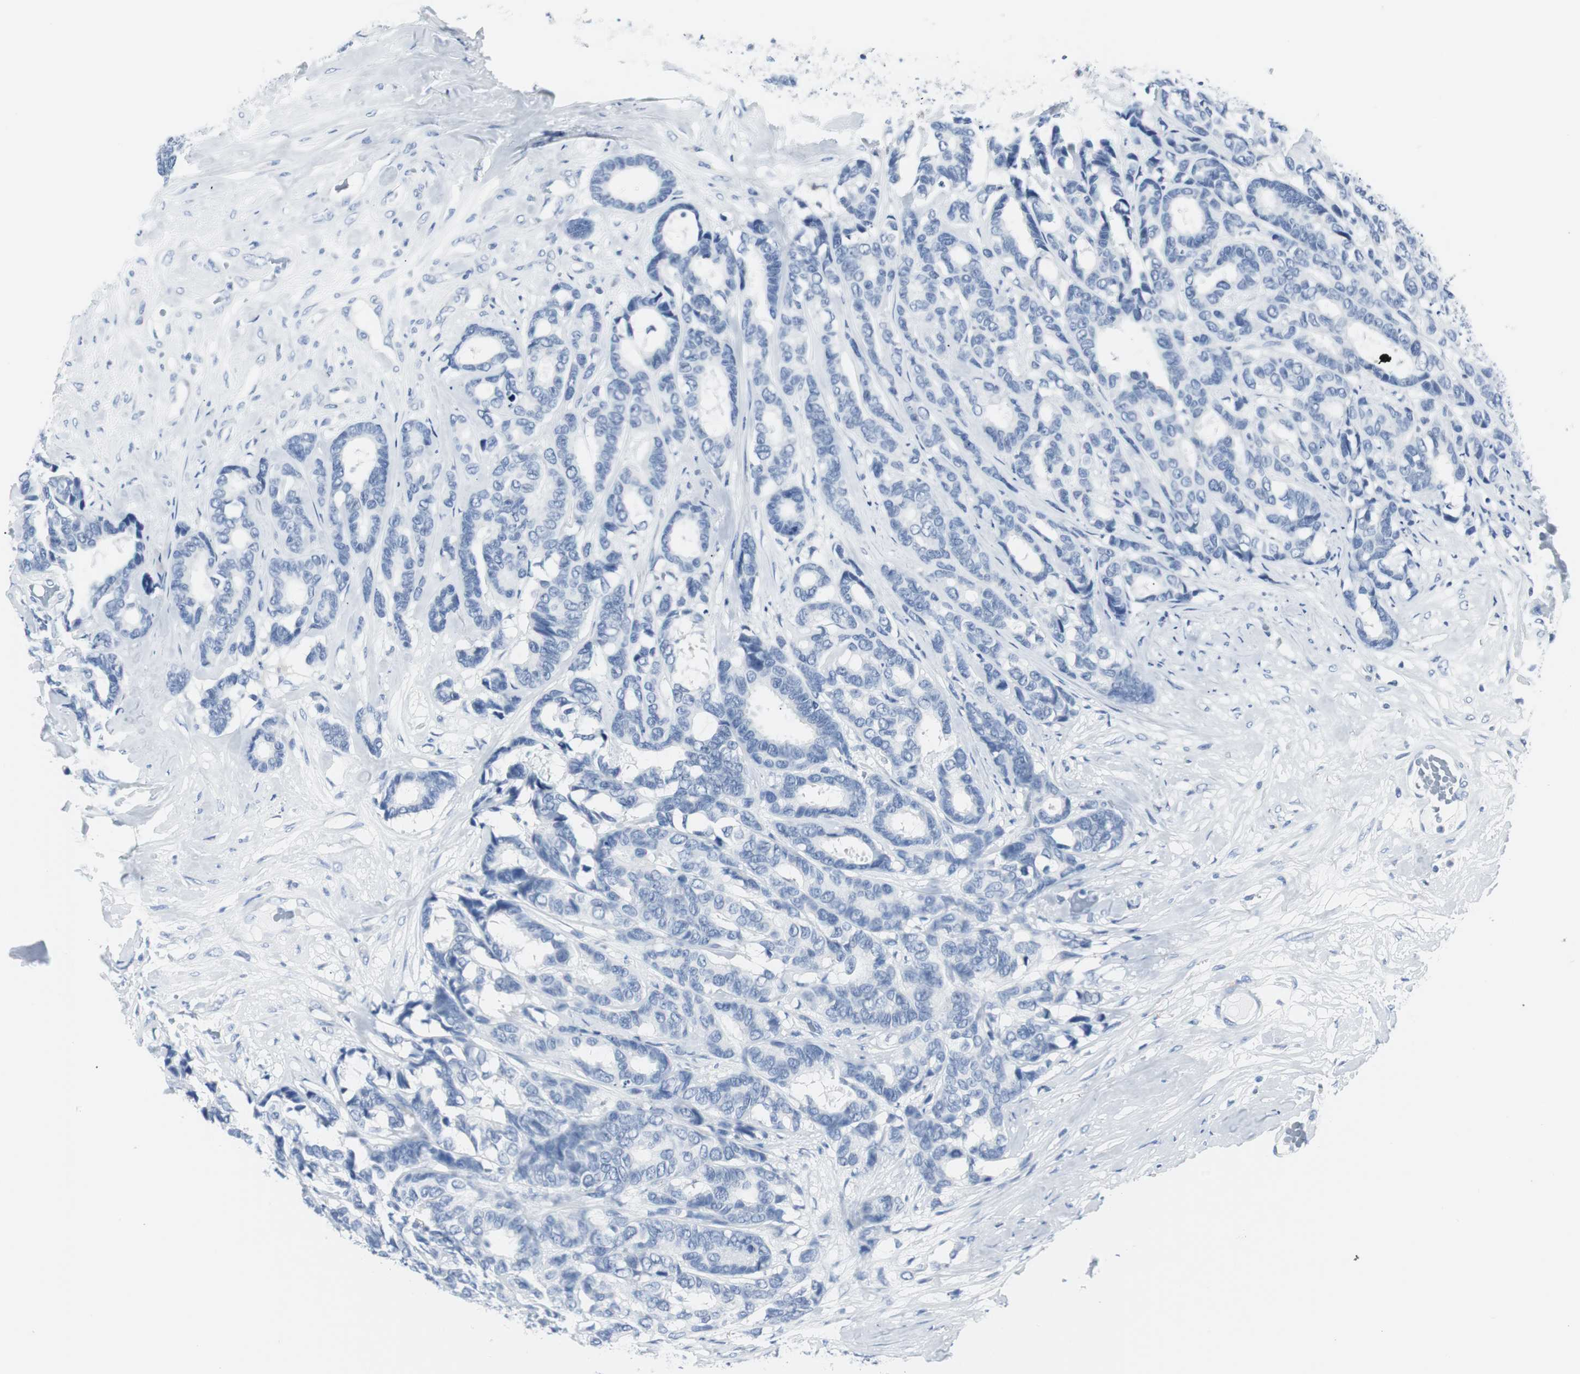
{"staining": {"intensity": "negative", "quantity": "none", "location": "none"}, "tissue": "breast cancer", "cell_type": "Tumor cells", "image_type": "cancer", "snomed": [{"axis": "morphology", "description": "Duct carcinoma"}, {"axis": "topography", "description": "Breast"}], "caption": "IHC micrograph of human breast cancer (invasive ductal carcinoma) stained for a protein (brown), which displays no staining in tumor cells.", "gene": "GAP43", "patient": {"sex": "female", "age": 87}}